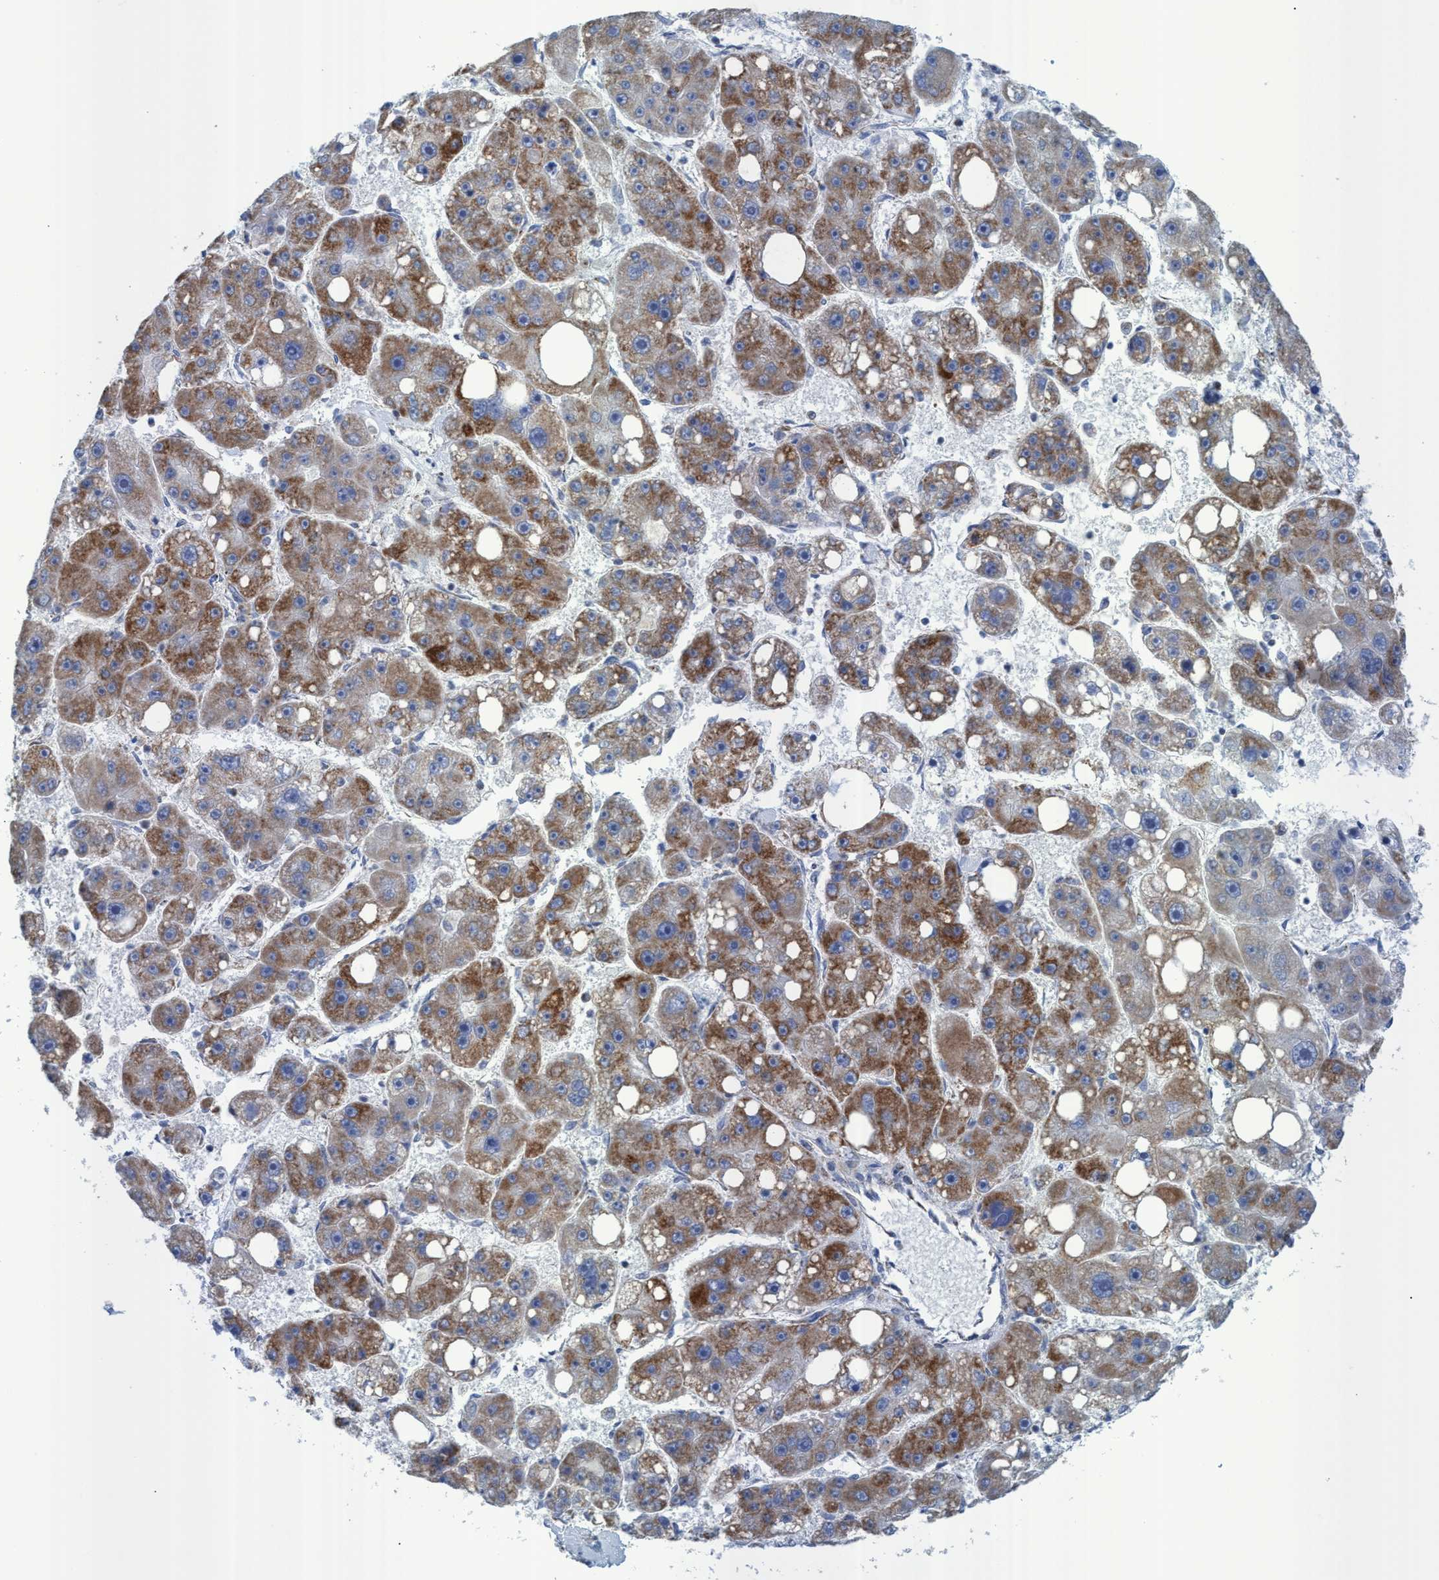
{"staining": {"intensity": "moderate", "quantity": ">75%", "location": "cytoplasmic/membranous"}, "tissue": "liver cancer", "cell_type": "Tumor cells", "image_type": "cancer", "snomed": [{"axis": "morphology", "description": "Carcinoma, Hepatocellular, NOS"}, {"axis": "topography", "description": "Liver"}], "caption": "Liver hepatocellular carcinoma tissue reveals moderate cytoplasmic/membranous positivity in approximately >75% of tumor cells, visualized by immunohistochemistry.", "gene": "GGA3", "patient": {"sex": "female", "age": 61}}